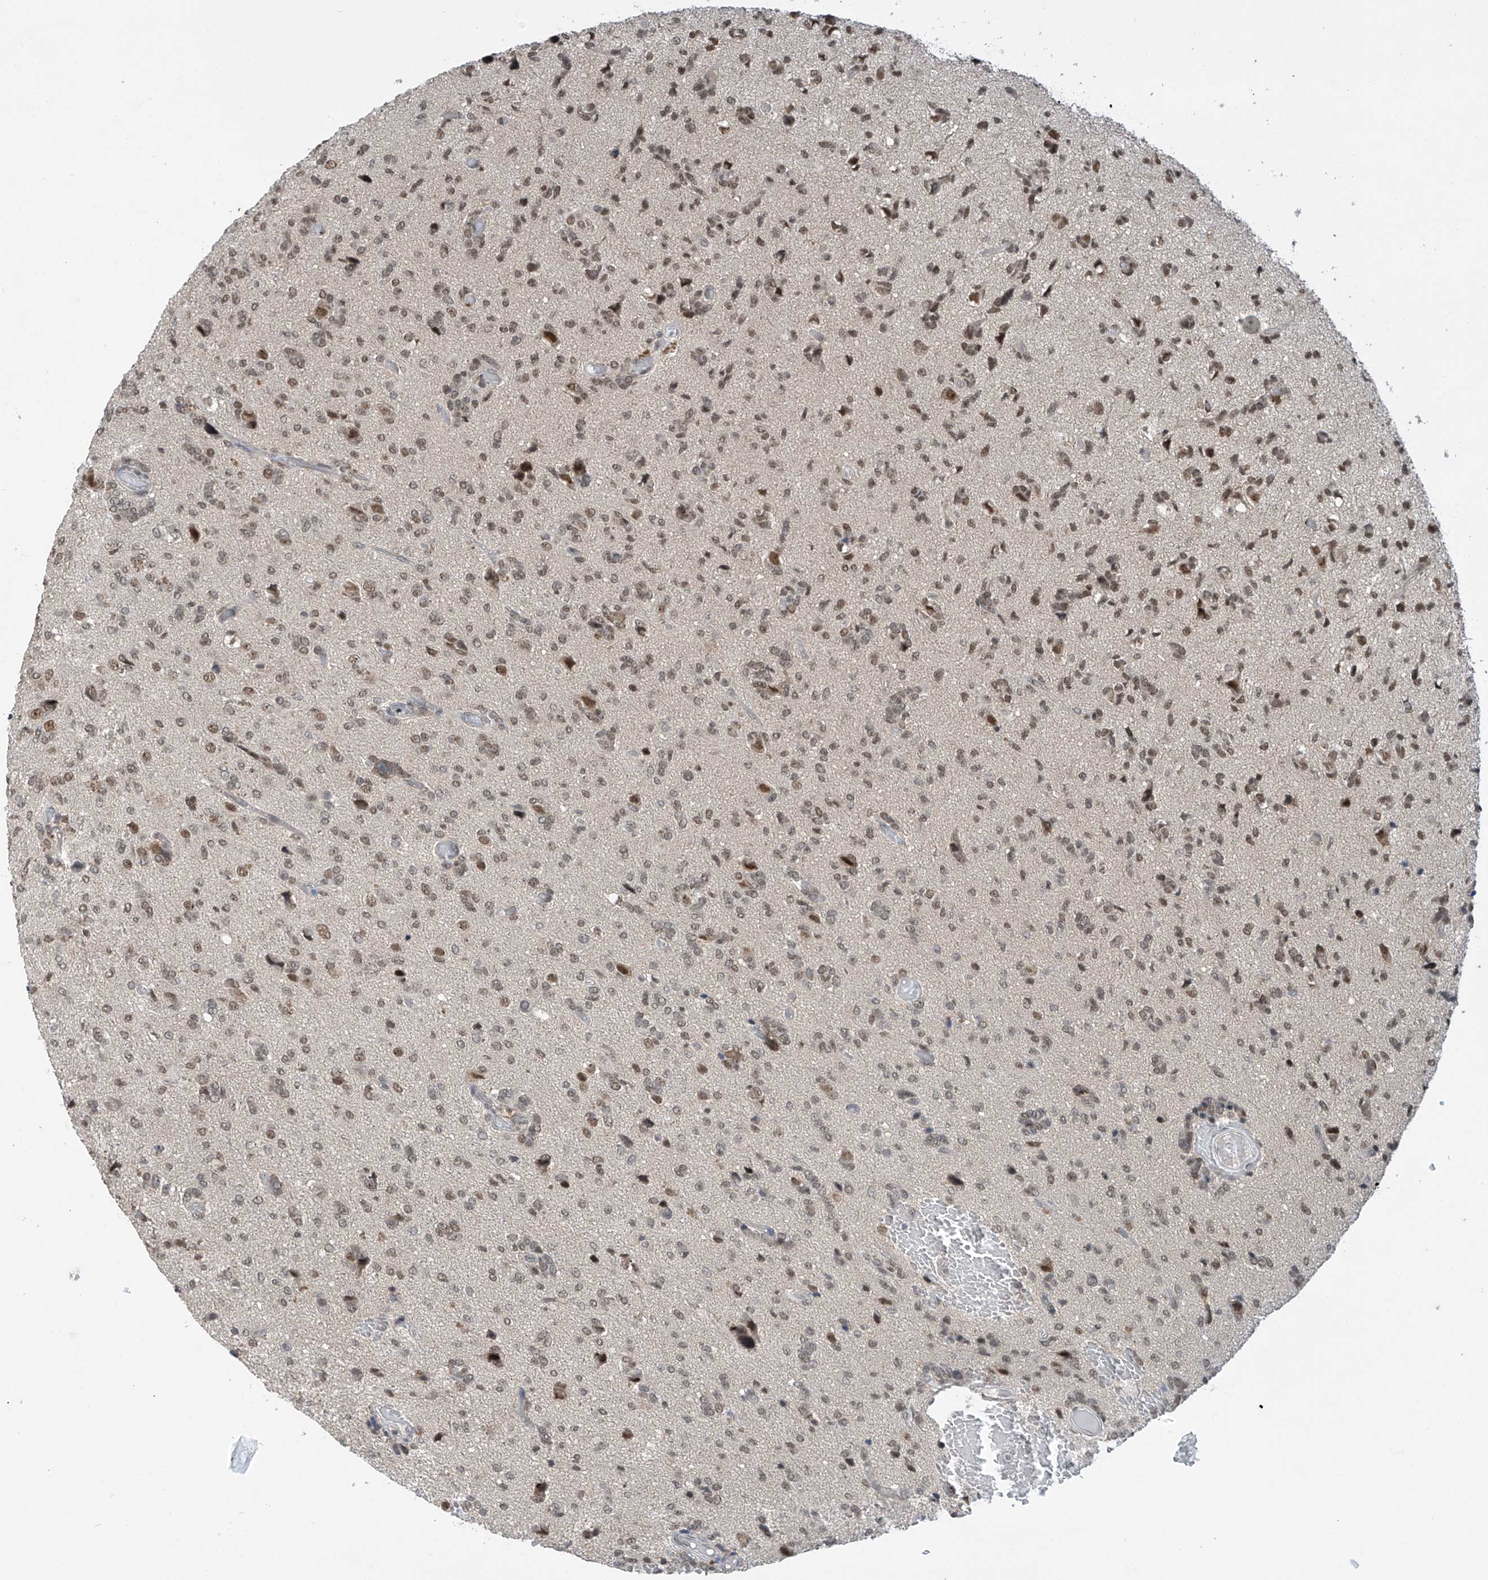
{"staining": {"intensity": "moderate", "quantity": ">75%", "location": "nuclear"}, "tissue": "glioma", "cell_type": "Tumor cells", "image_type": "cancer", "snomed": [{"axis": "morphology", "description": "Glioma, malignant, High grade"}, {"axis": "topography", "description": "Brain"}], "caption": "Human malignant glioma (high-grade) stained with a protein marker demonstrates moderate staining in tumor cells.", "gene": "RPAIN", "patient": {"sex": "female", "age": 59}}